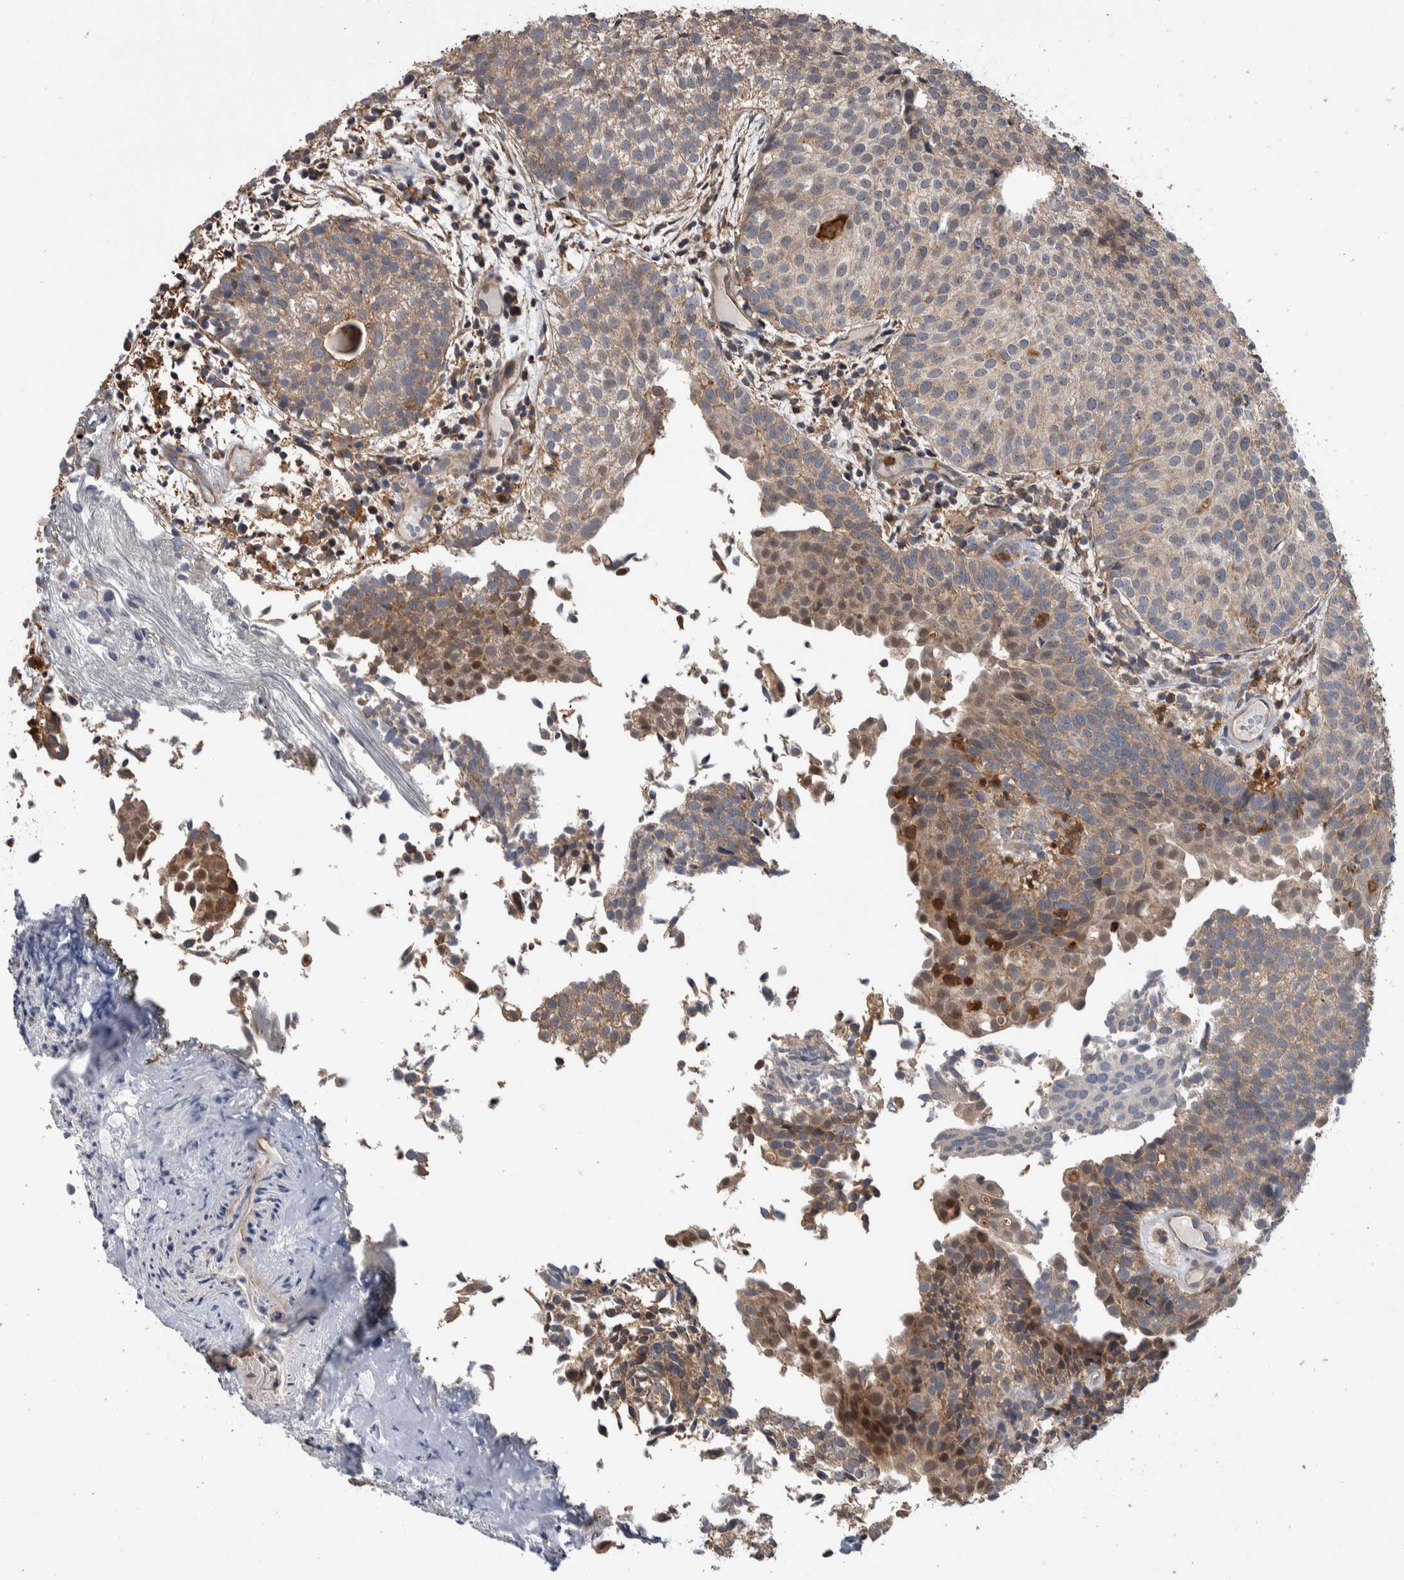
{"staining": {"intensity": "weak", "quantity": "25%-75%", "location": "cytoplasmic/membranous"}, "tissue": "urothelial cancer", "cell_type": "Tumor cells", "image_type": "cancer", "snomed": [{"axis": "morphology", "description": "Urothelial carcinoma, Low grade"}, {"axis": "topography", "description": "Urinary bladder"}], "caption": "Protein staining of urothelial cancer tissue shows weak cytoplasmic/membranous staining in approximately 25%-75% of tumor cells. The staining was performed using DAB, with brown indicating positive protein expression. Nuclei are stained blue with hematoxylin.", "gene": "SDCBP", "patient": {"sex": "male", "age": 86}}